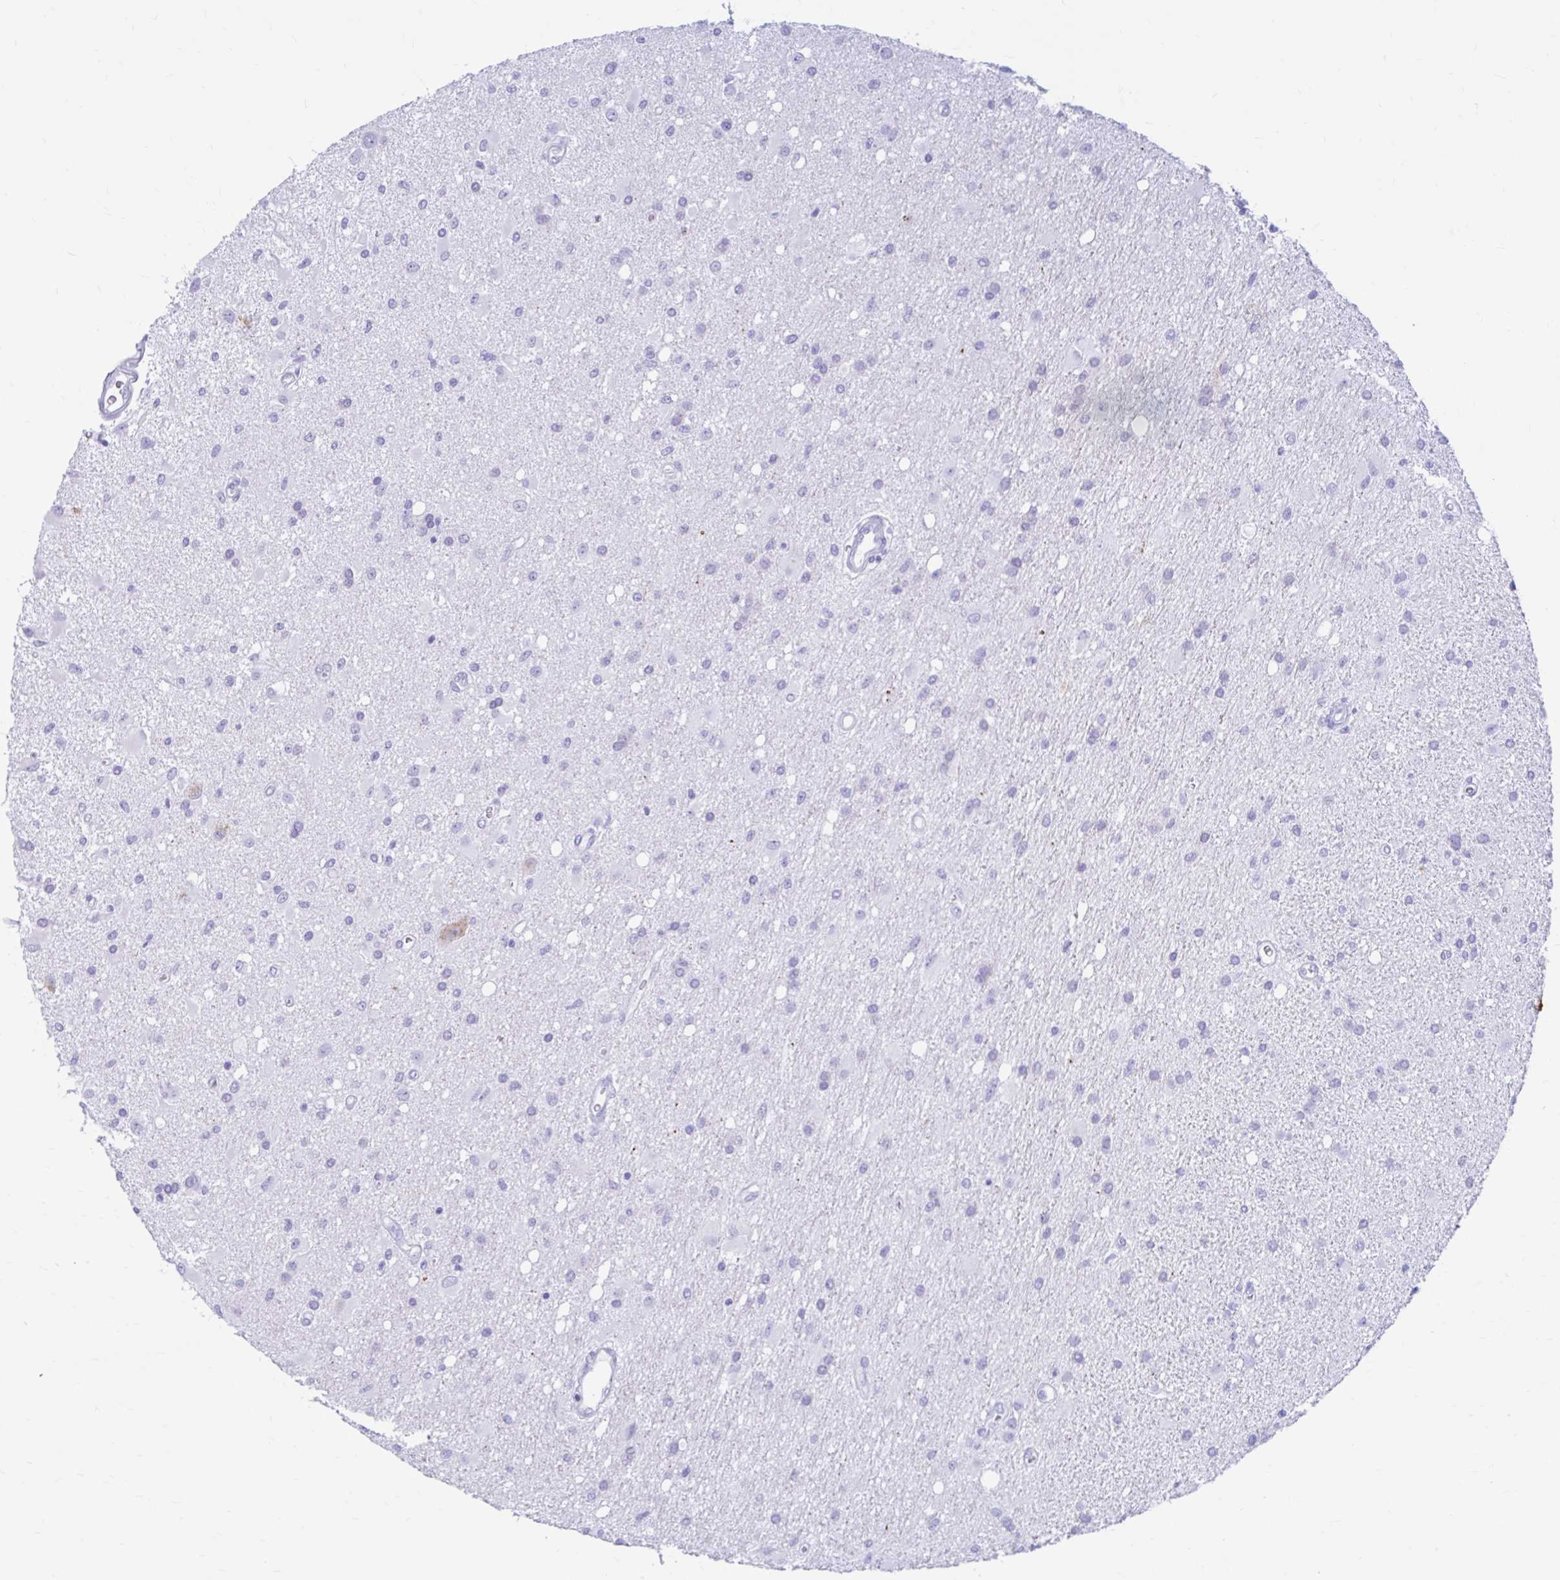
{"staining": {"intensity": "negative", "quantity": "none", "location": "none"}, "tissue": "glioma", "cell_type": "Tumor cells", "image_type": "cancer", "snomed": [{"axis": "morphology", "description": "Glioma, malignant, High grade"}, {"axis": "topography", "description": "Brain"}], "caption": "Glioma was stained to show a protein in brown. There is no significant positivity in tumor cells. Nuclei are stained in blue.", "gene": "NSG2", "patient": {"sex": "male", "age": 67}}